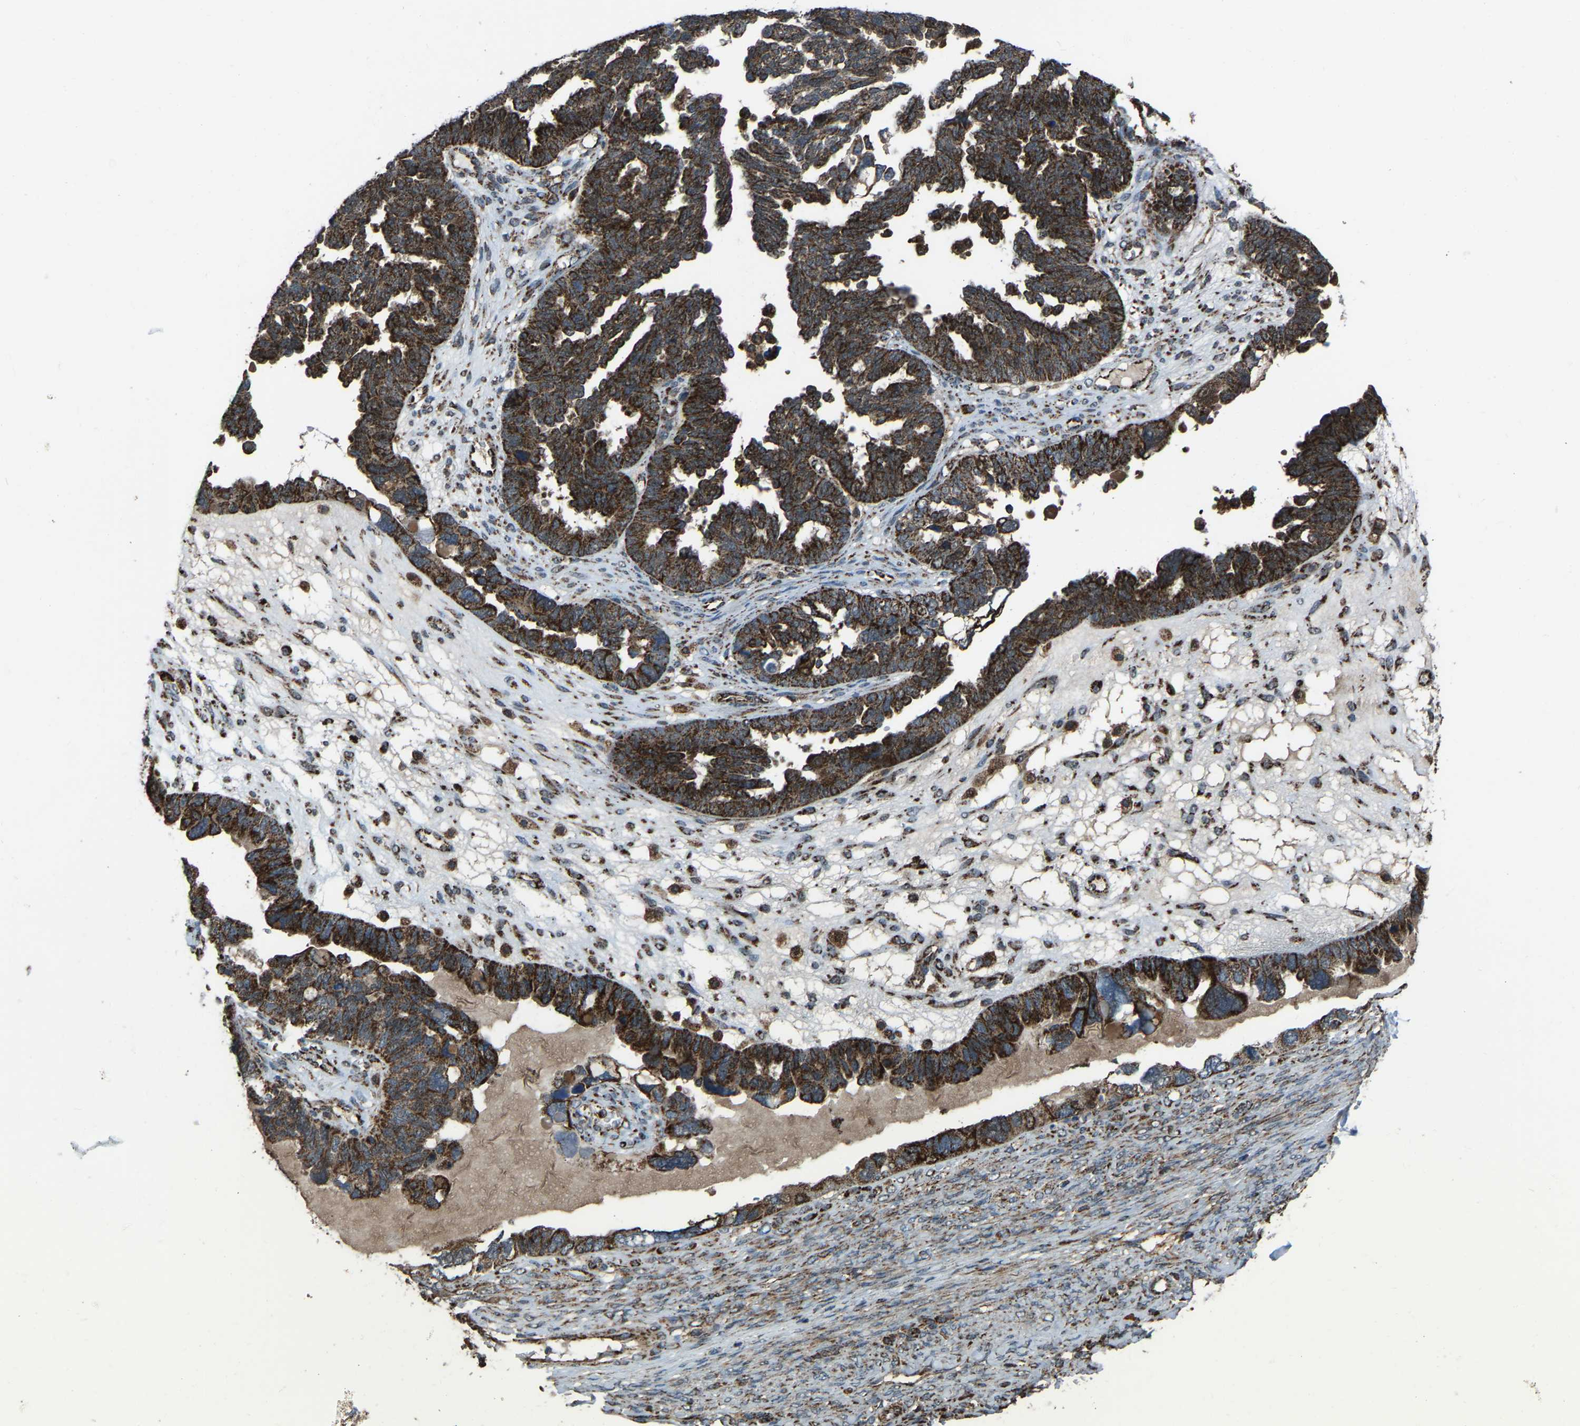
{"staining": {"intensity": "strong", "quantity": ">75%", "location": "cytoplasmic/membranous"}, "tissue": "ovarian cancer", "cell_type": "Tumor cells", "image_type": "cancer", "snomed": [{"axis": "morphology", "description": "Cystadenocarcinoma, serous, NOS"}, {"axis": "topography", "description": "Ovary"}], "caption": "This micrograph displays immunohistochemistry (IHC) staining of human ovarian cancer, with high strong cytoplasmic/membranous positivity in approximately >75% of tumor cells.", "gene": "AKR1A1", "patient": {"sex": "female", "age": 79}}